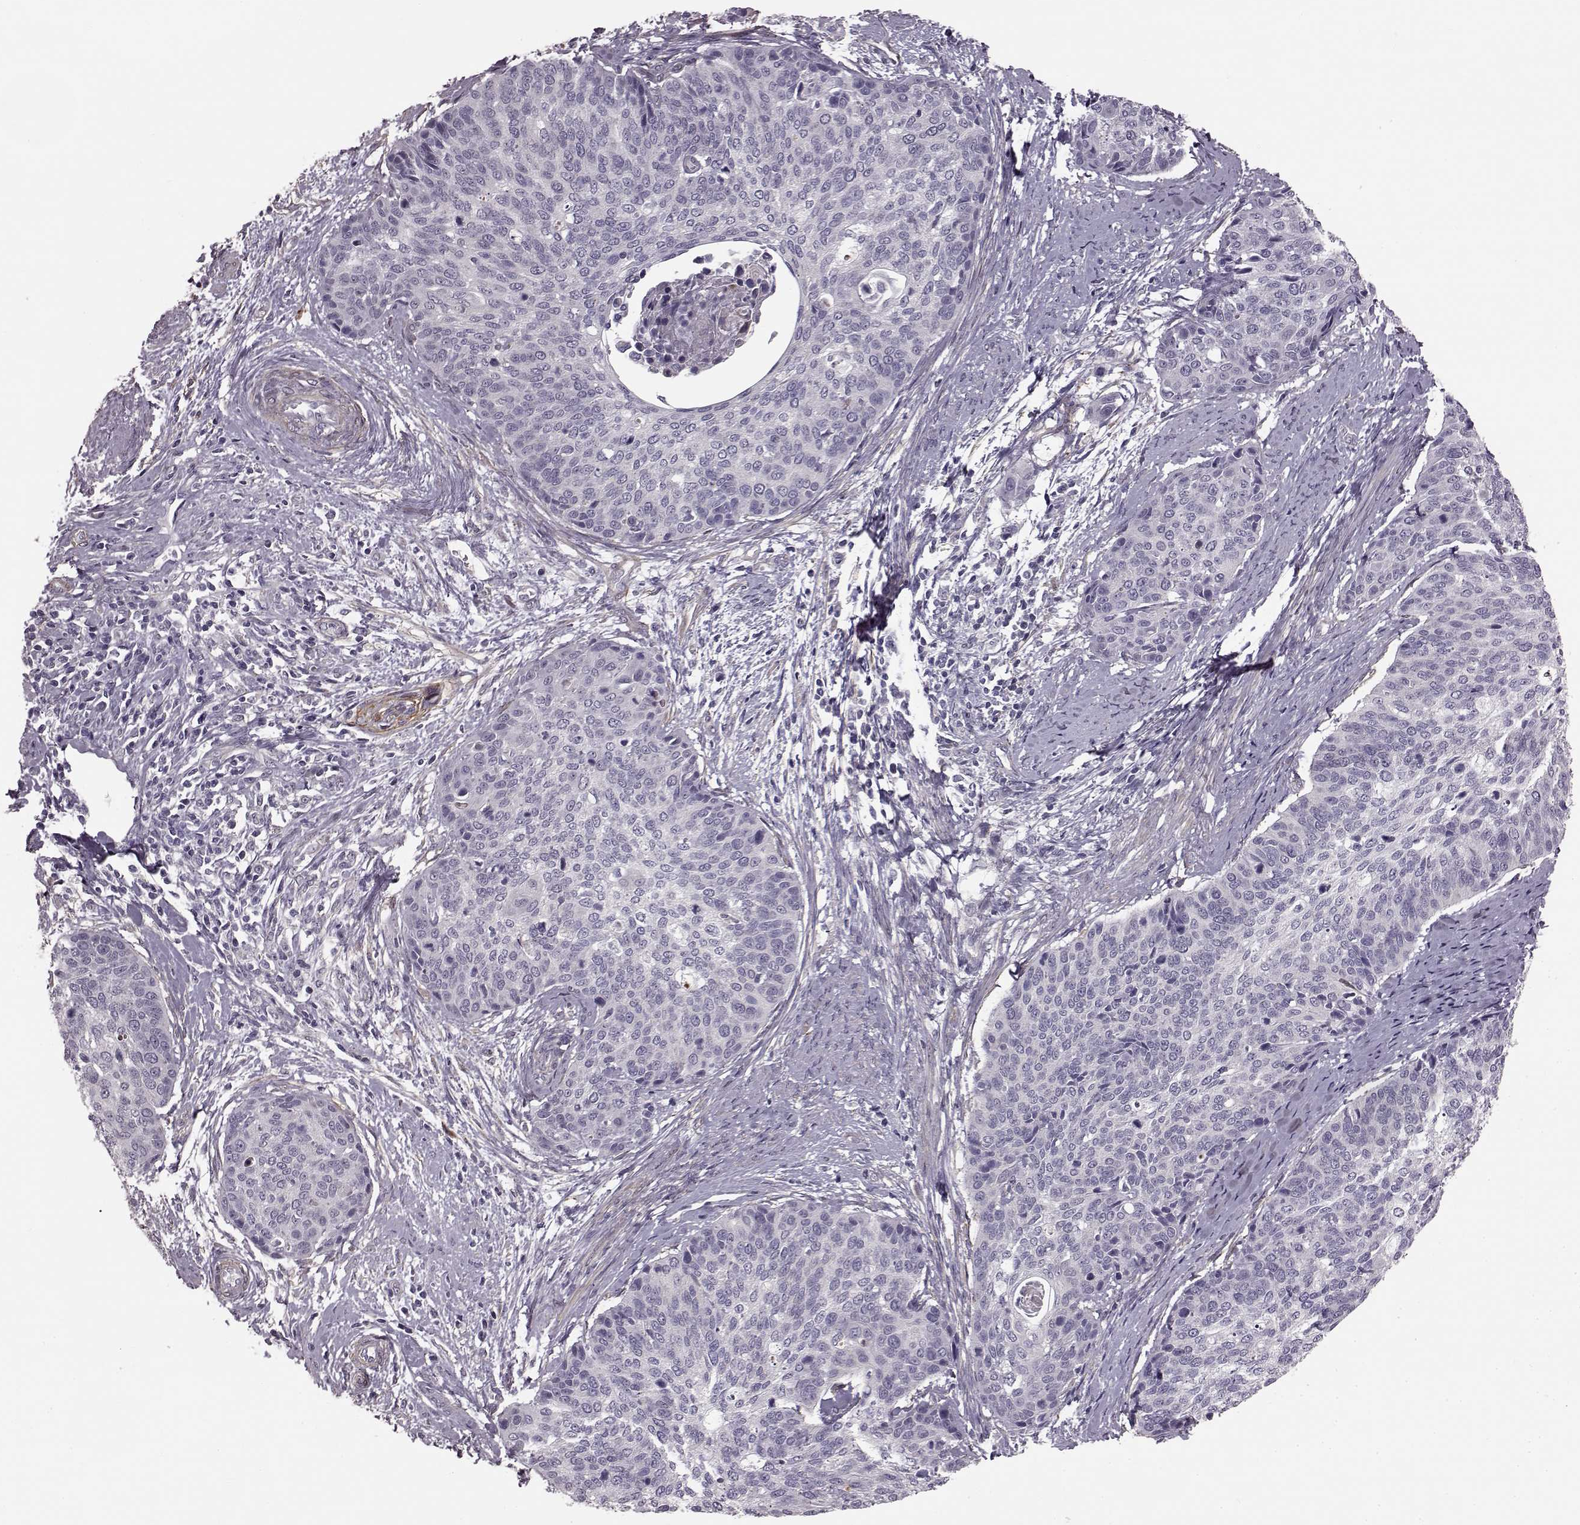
{"staining": {"intensity": "negative", "quantity": "none", "location": "none"}, "tissue": "cervical cancer", "cell_type": "Tumor cells", "image_type": "cancer", "snomed": [{"axis": "morphology", "description": "Squamous cell carcinoma, NOS"}, {"axis": "topography", "description": "Cervix"}], "caption": "High power microscopy histopathology image of an immunohistochemistry image of squamous cell carcinoma (cervical), revealing no significant expression in tumor cells. (Stains: DAB (3,3'-diaminobenzidine) immunohistochemistry with hematoxylin counter stain, Microscopy: brightfield microscopy at high magnification).", "gene": "GRK1", "patient": {"sex": "female", "age": 69}}